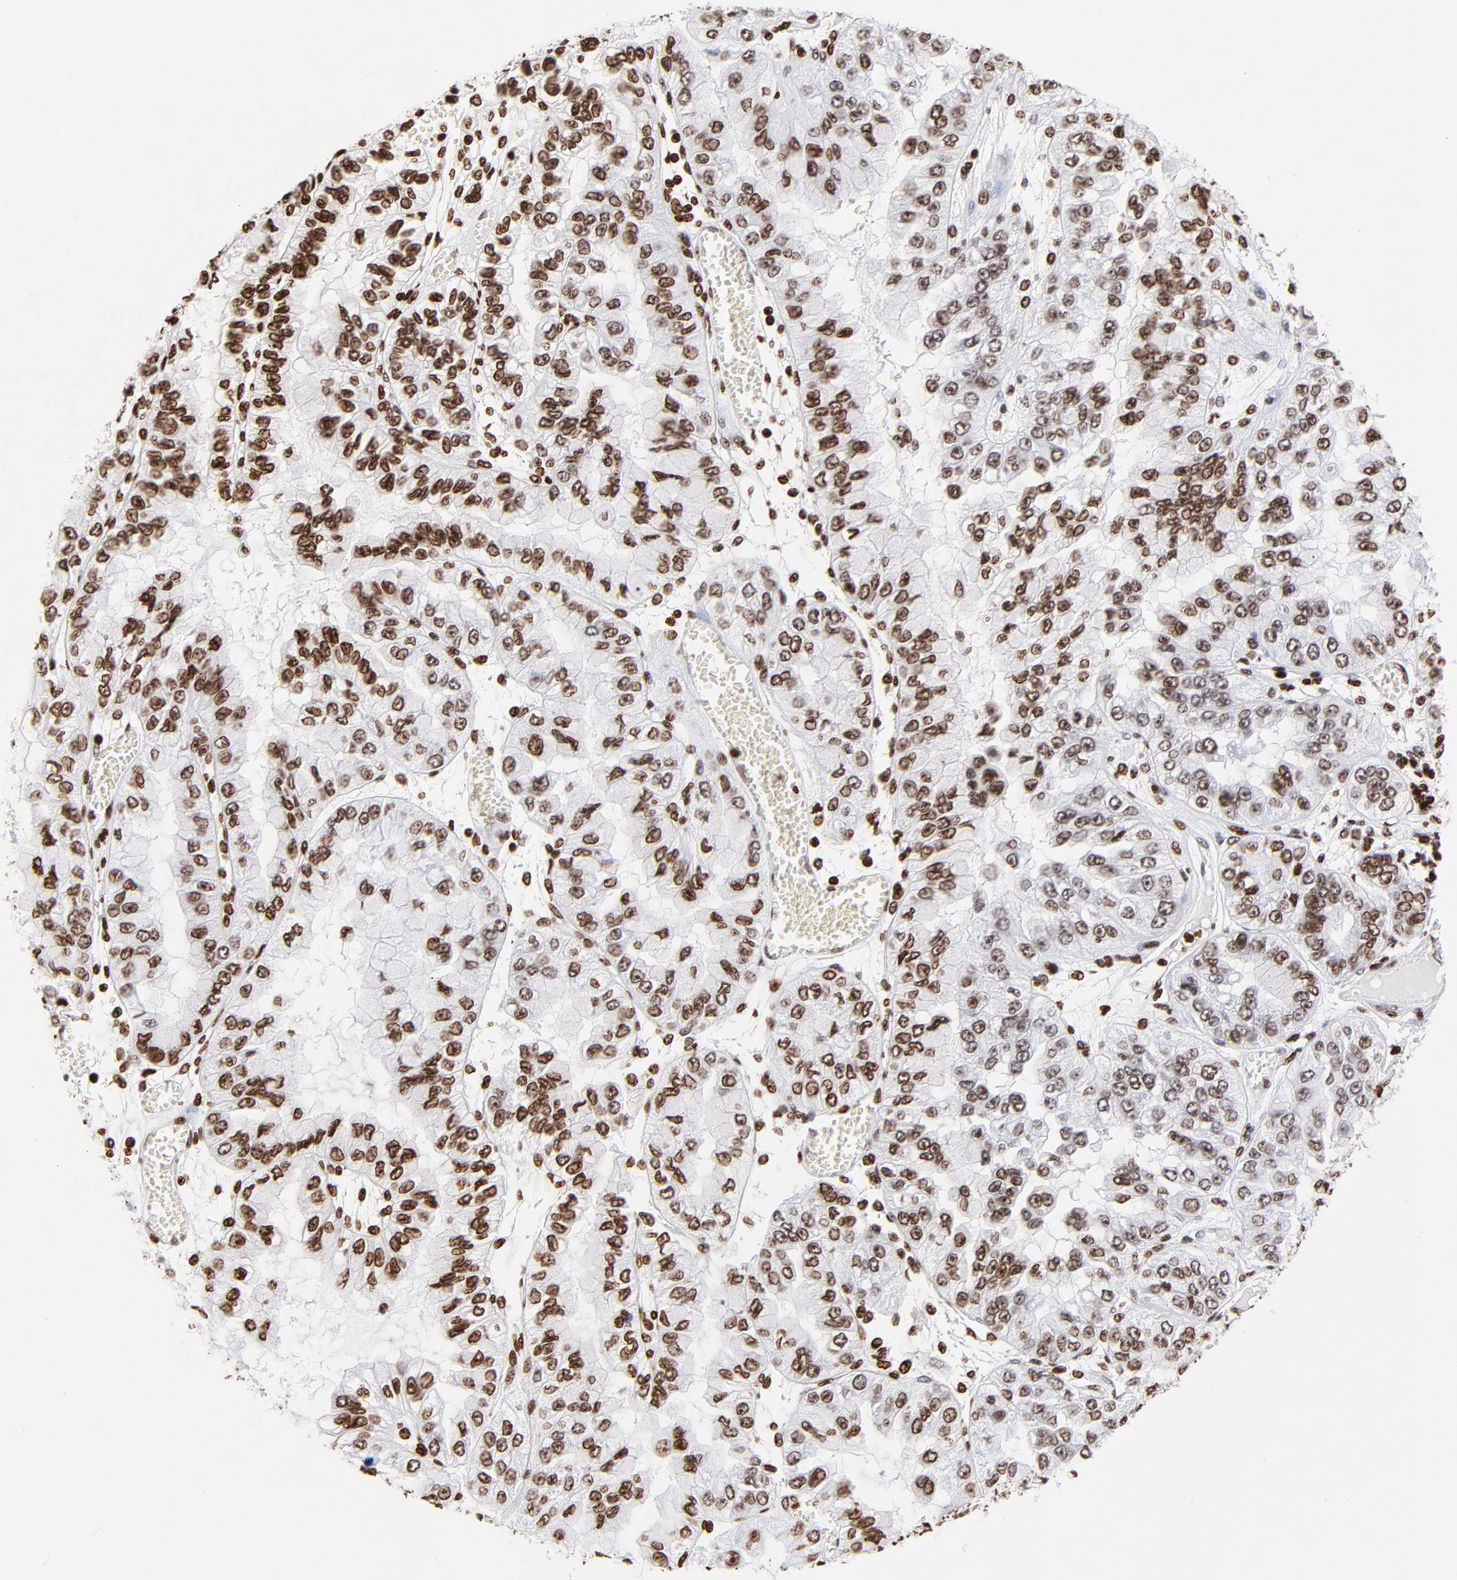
{"staining": {"intensity": "strong", "quantity": ">75%", "location": "nuclear"}, "tissue": "liver cancer", "cell_type": "Tumor cells", "image_type": "cancer", "snomed": [{"axis": "morphology", "description": "Cholangiocarcinoma"}, {"axis": "topography", "description": "Liver"}], "caption": "Immunohistochemical staining of liver cancer shows strong nuclear protein staining in about >75% of tumor cells. The protein of interest is stained brown, and the nuclei are stained in blue (DAB (3,3'-diaminobenzidine) IHC with brightfield microscopy, high magnification).", "gene": "FBH1", "patient": {"sex": "female", "age": 79}}